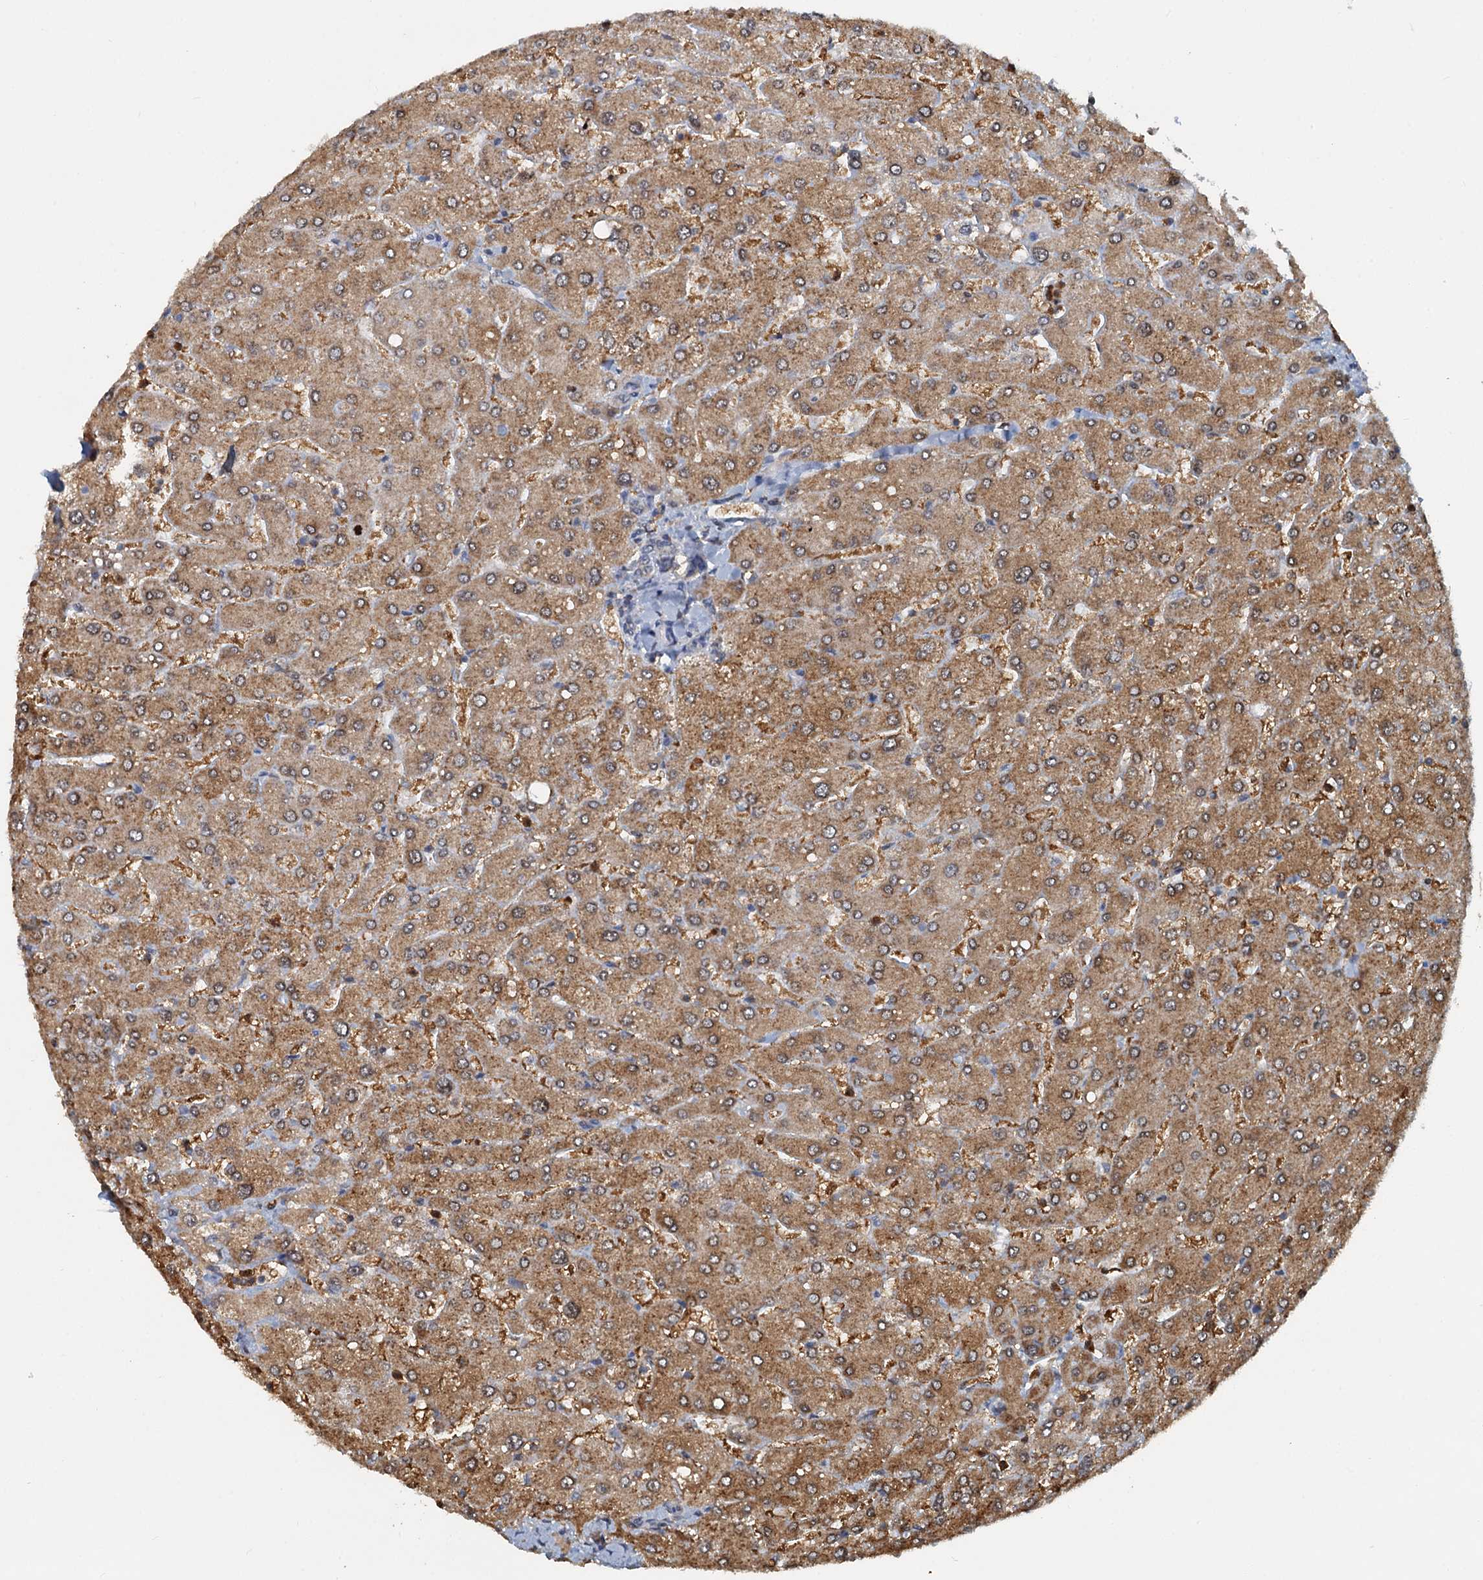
{"staining": {"intensity": "weak", "quantity": "<25%", "location": "cytoplasmic/membranous"}, "tissue": "liver", "cell_type": "Cholangiocytes", "image_type": "normal", "snomed": [{"axis": "morphology", "description": "Normal tissue, NOS"}, {"axis": "topography", "description": "Liver"}], "caption": "A high-resolution histopathology image shows immunohistochemistry (IHC) staining of unremarkable liver, which reveals no significant positivity in cholangiocytes. (Stains: DAB IHC with hematoxylin counter stain, Microscopy: brightfield microscopy at high magnification).", "gene": "GPI", "patient": {"sex": "male", "age": 55}}